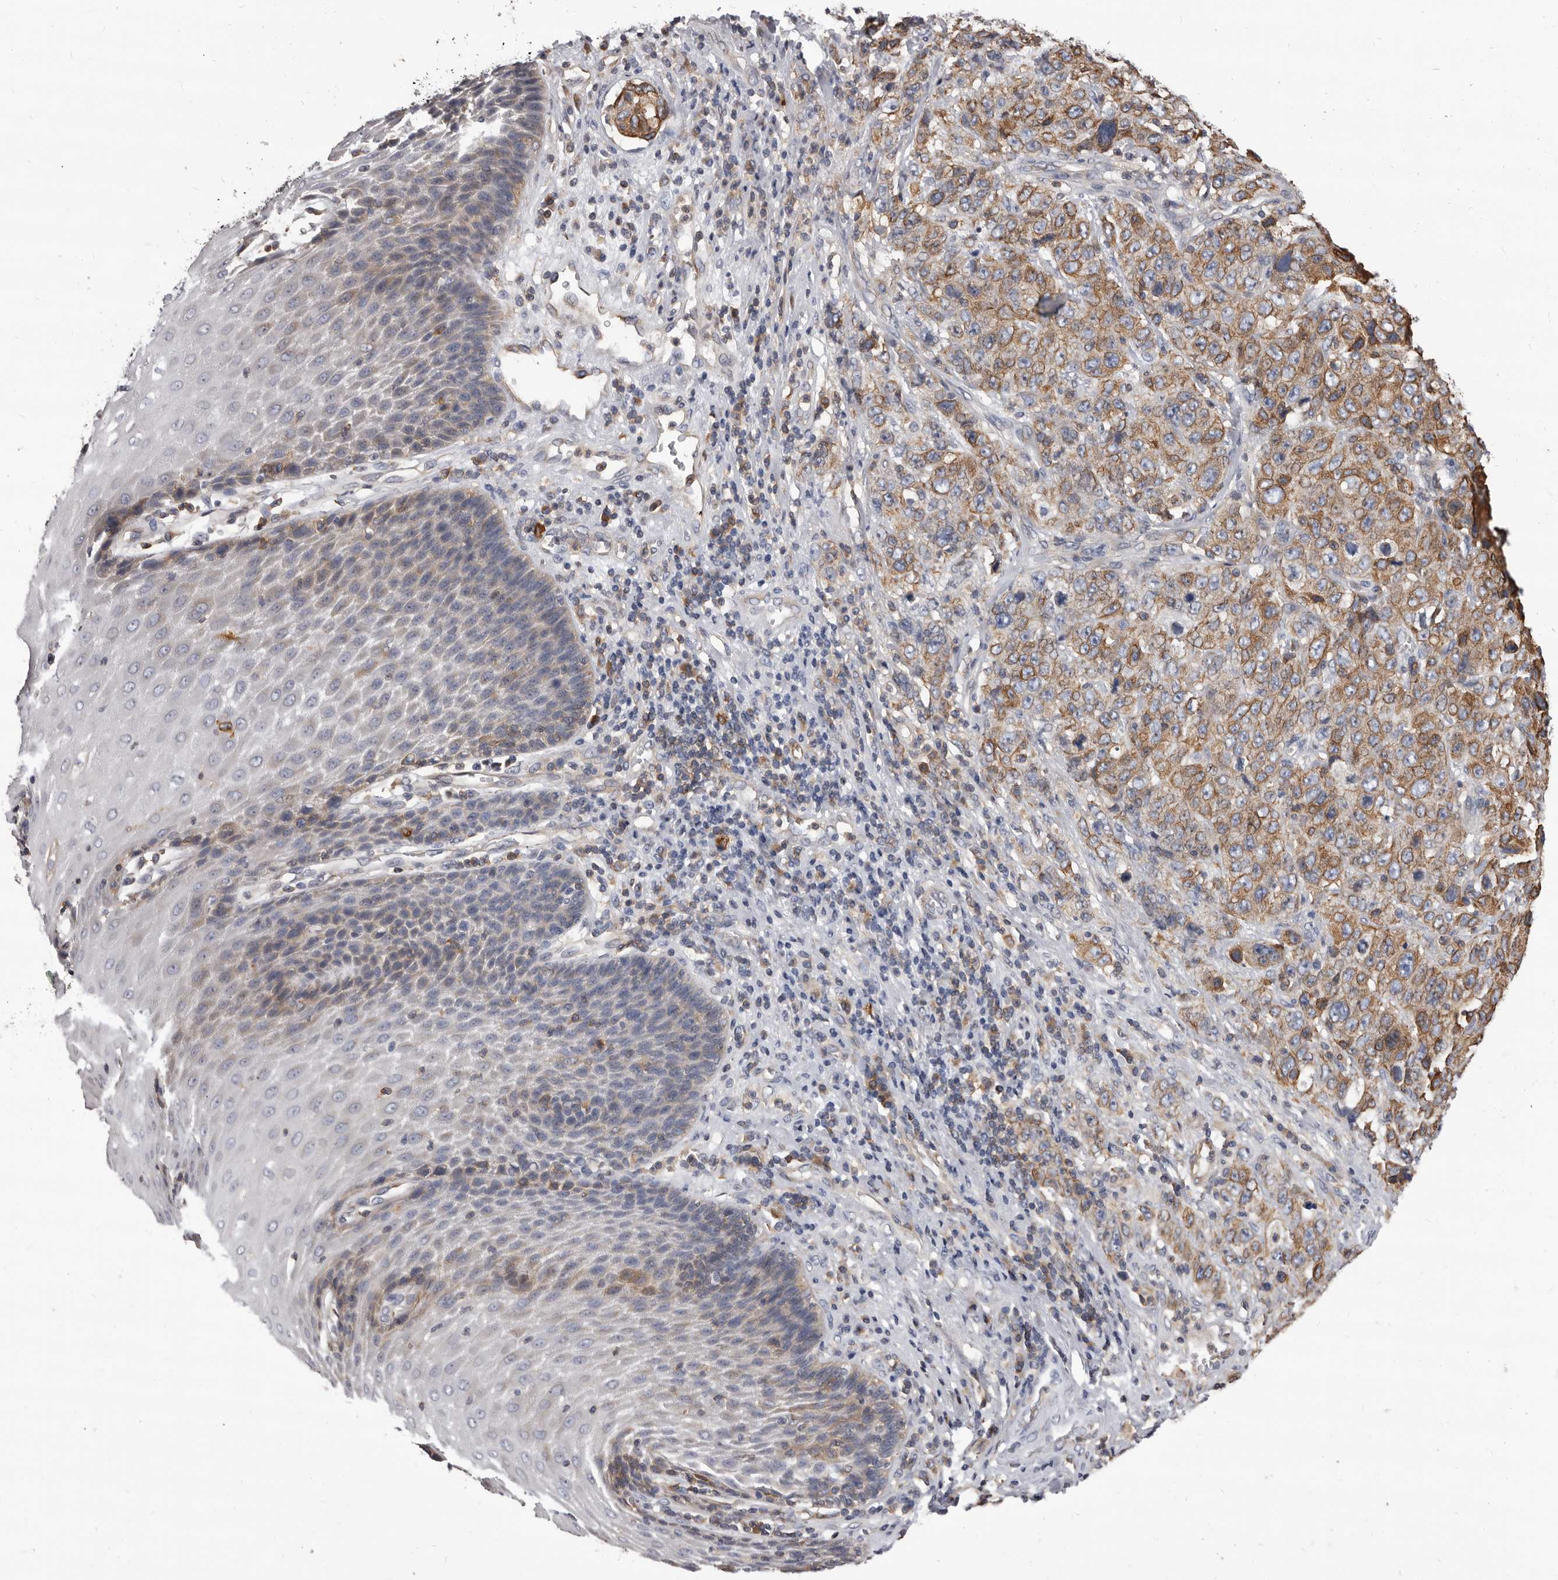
{"staining": {"intensity": "moderate", "quantity": ">75%", "location": "cytoplasmic/membranous"}, "tissue": "stomach cancer", "cell_type": "Tumor cells", "image_type": "cancer", "snomed": [{"axis": "morphology", "description": "Adenocarcinoma, NOS"}, {"axis": "topography", "description": "Stomach"}], "caption": "Human stomach adenocarcinoma stained with a protein marker exhibits moderate staining in tumor cells.", "gene": "NIBAN1", "patient": {"sex": "male", "age": 48}}